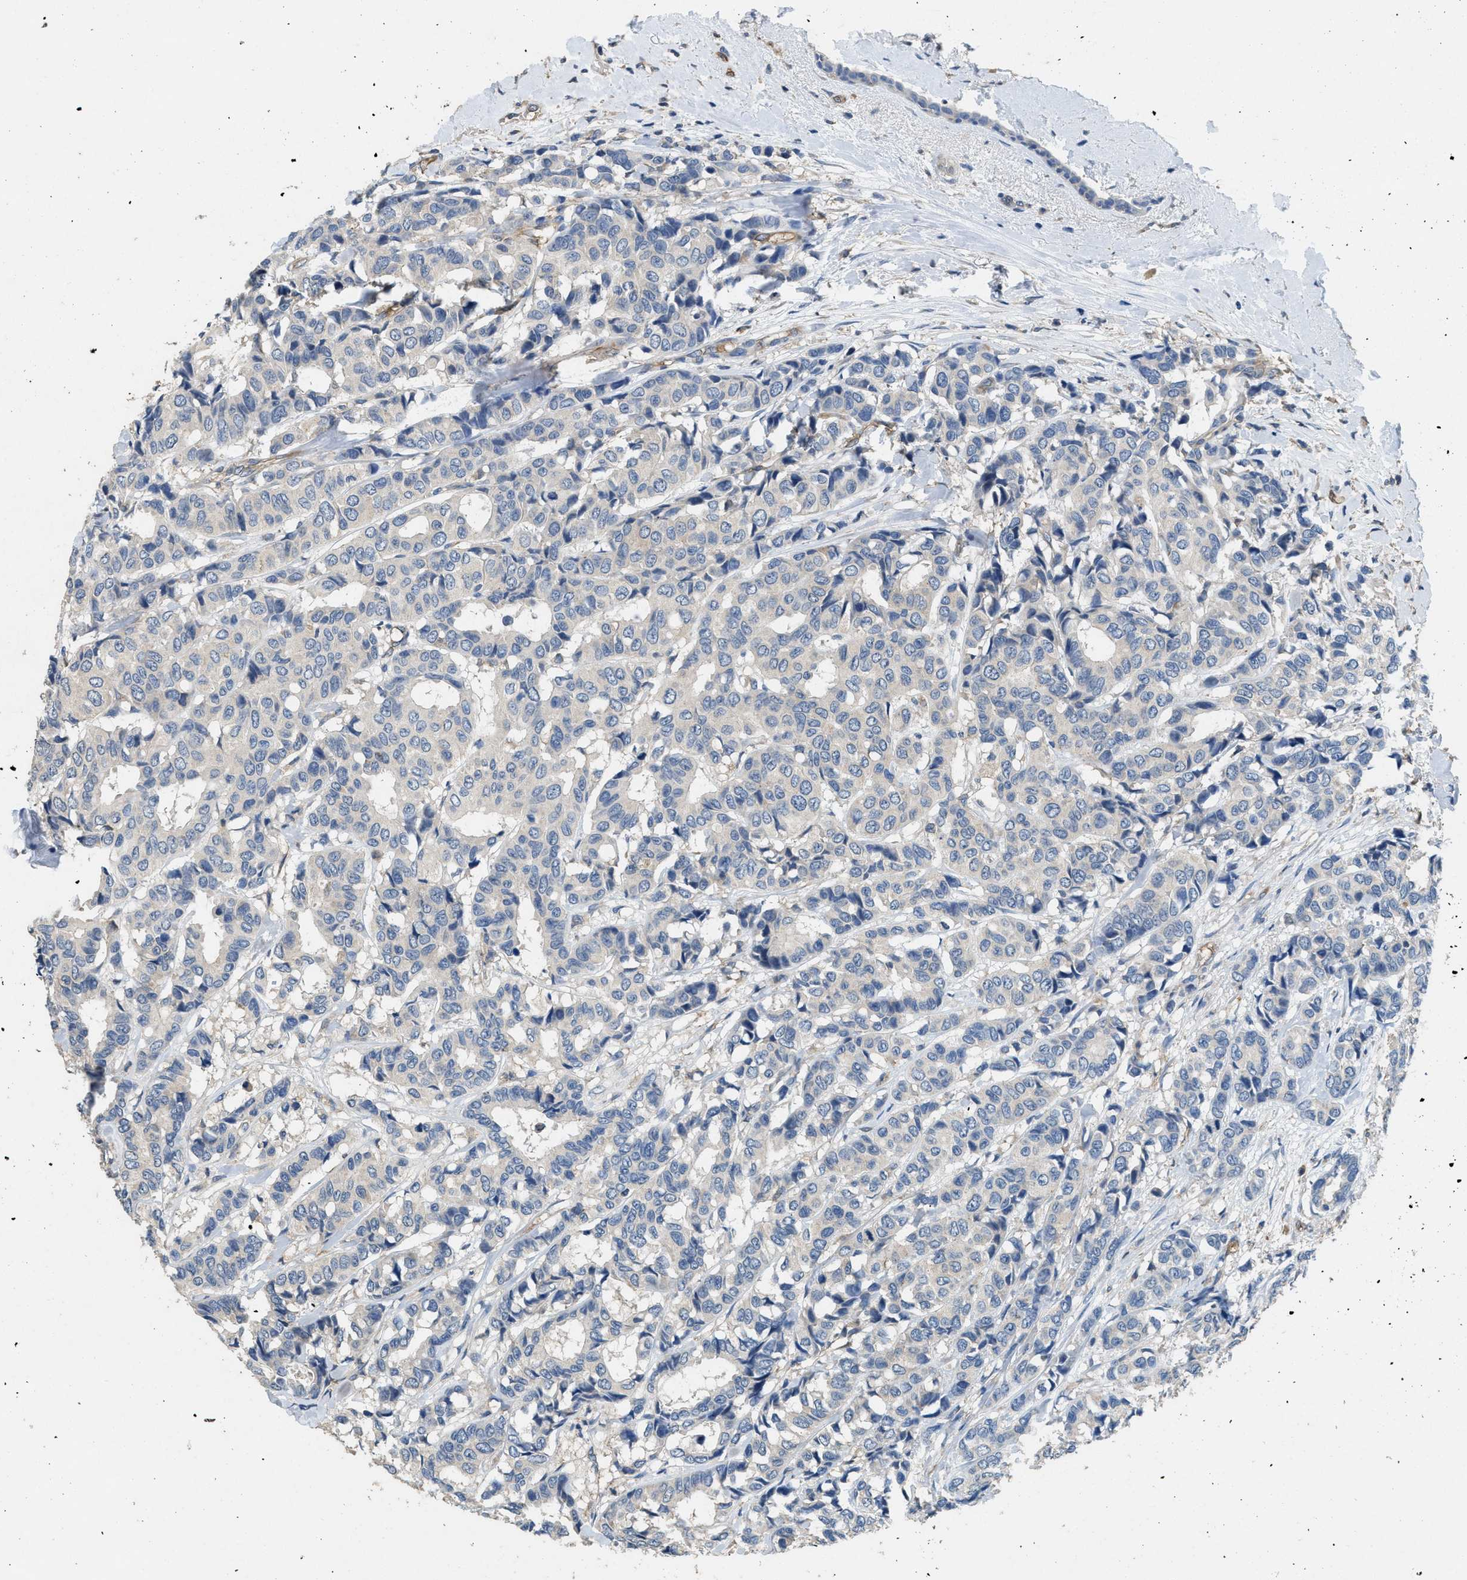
{"staining": {"intensity": "negative", "quantity": "none", "location": "none"}, "tissue": "breast cancer", "cell_type": "Tumor cells", "image_type": "cancer", "snomed": [{"axis": "morphology", "description": "Duct carcinoma"}, {"axis": "topography", "description": "Breast"}], "caption": "IHC of intraductal carcinoma (breast) displays no expression in tumor cells.", "gene": "DGKE", "patient": {"sex": "female", "age": 87}}